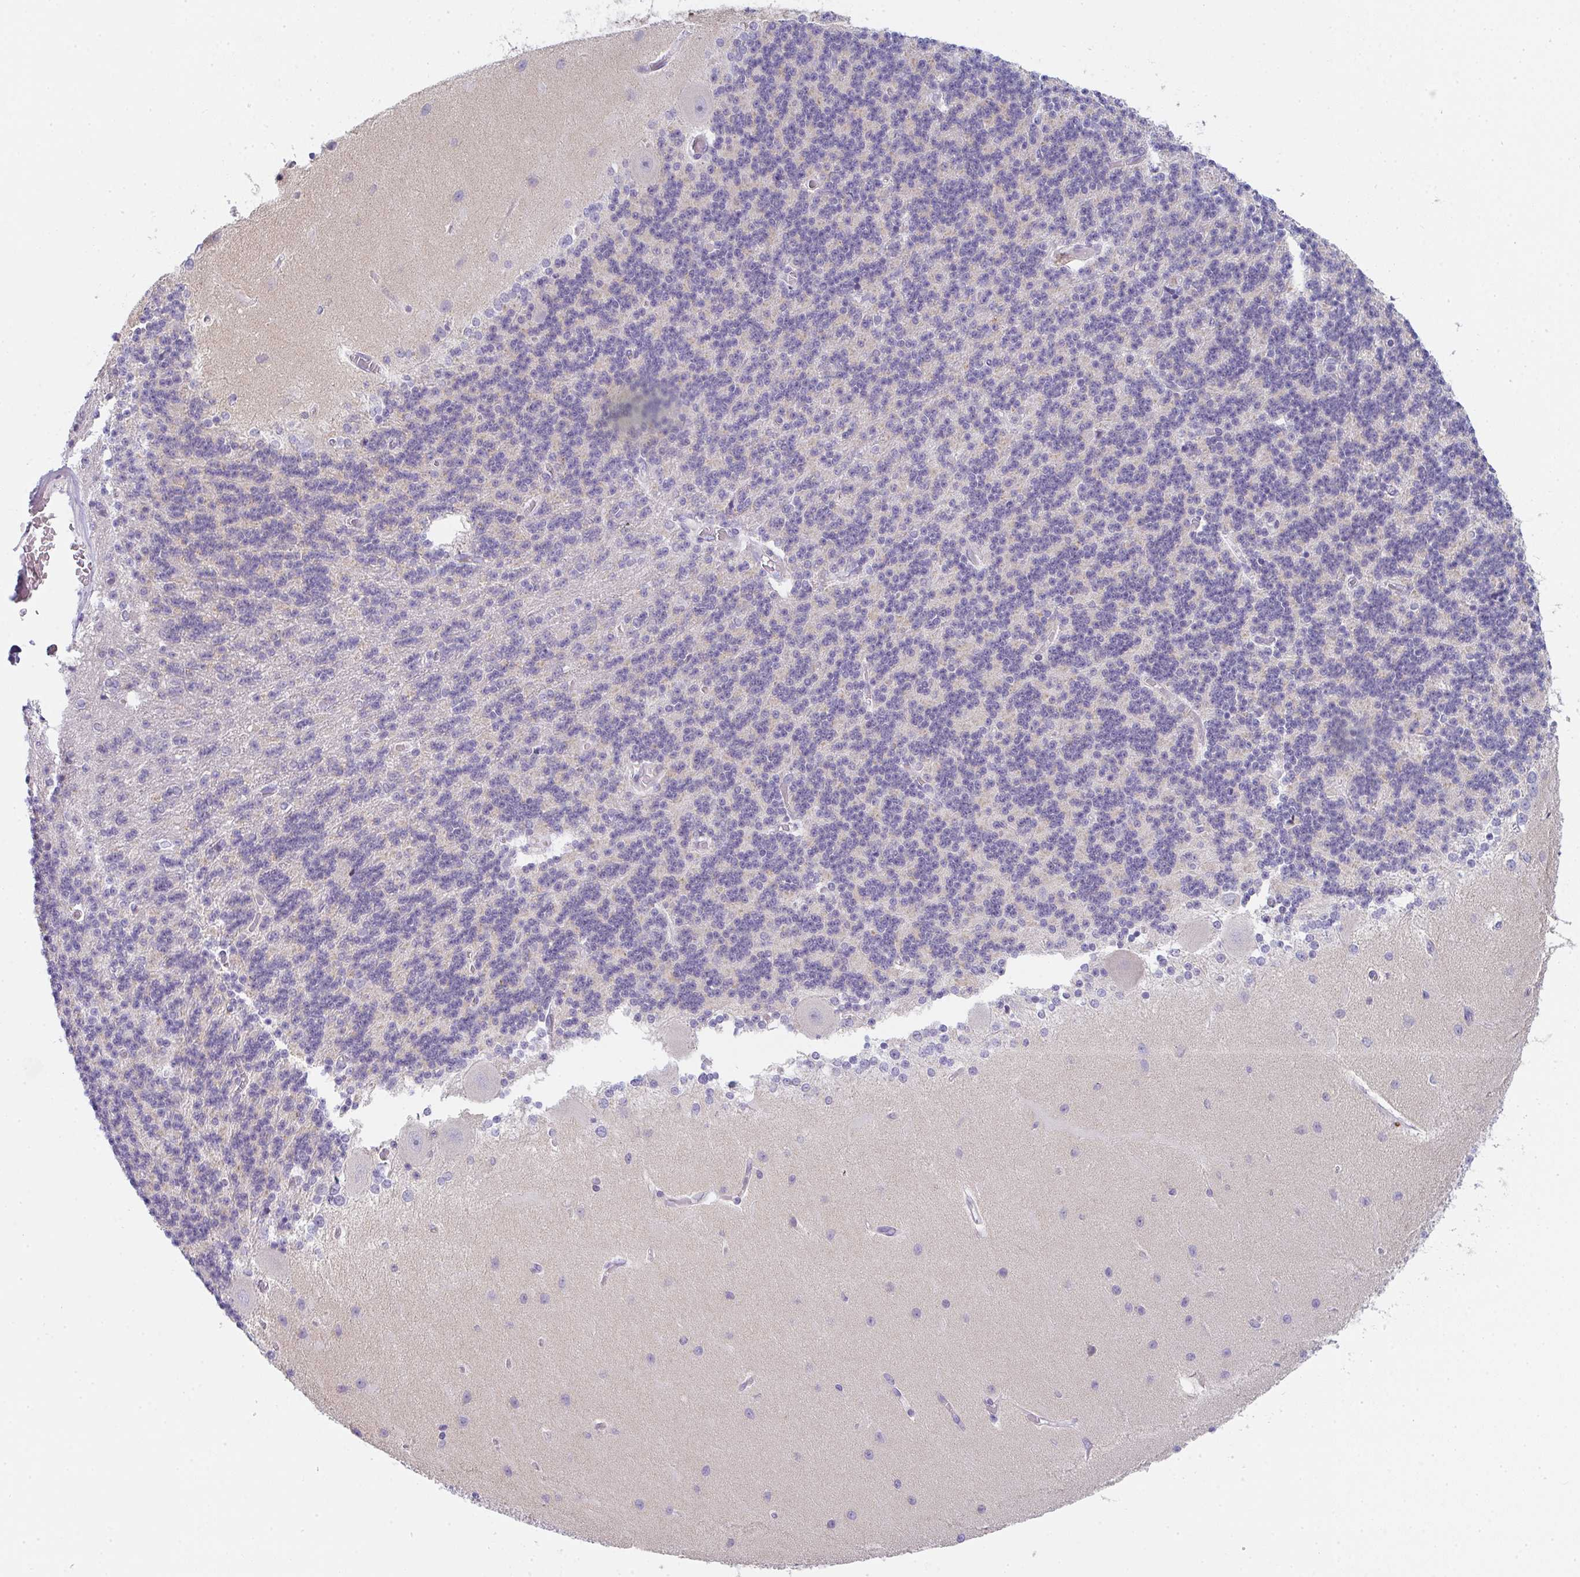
{"staining": {"intensity": "negative", "quantity": "none", "location": "none"}, "tissue": "cerebellum", "cell_type": "Cells in granular layer", "image_type": "normal", "snomed": [{"axis": "morphology", "description": "Normal tissue, NOS"}, {"axis": "topography", "description": "Cerebellum"}], "caption": "This is an immunohistochemistry micrograph of unremarkable cerebellum. There is no staining in cells in granular layer.", "gene": "CACNA1S", "patient": {"sex": "female", "age": 54}}